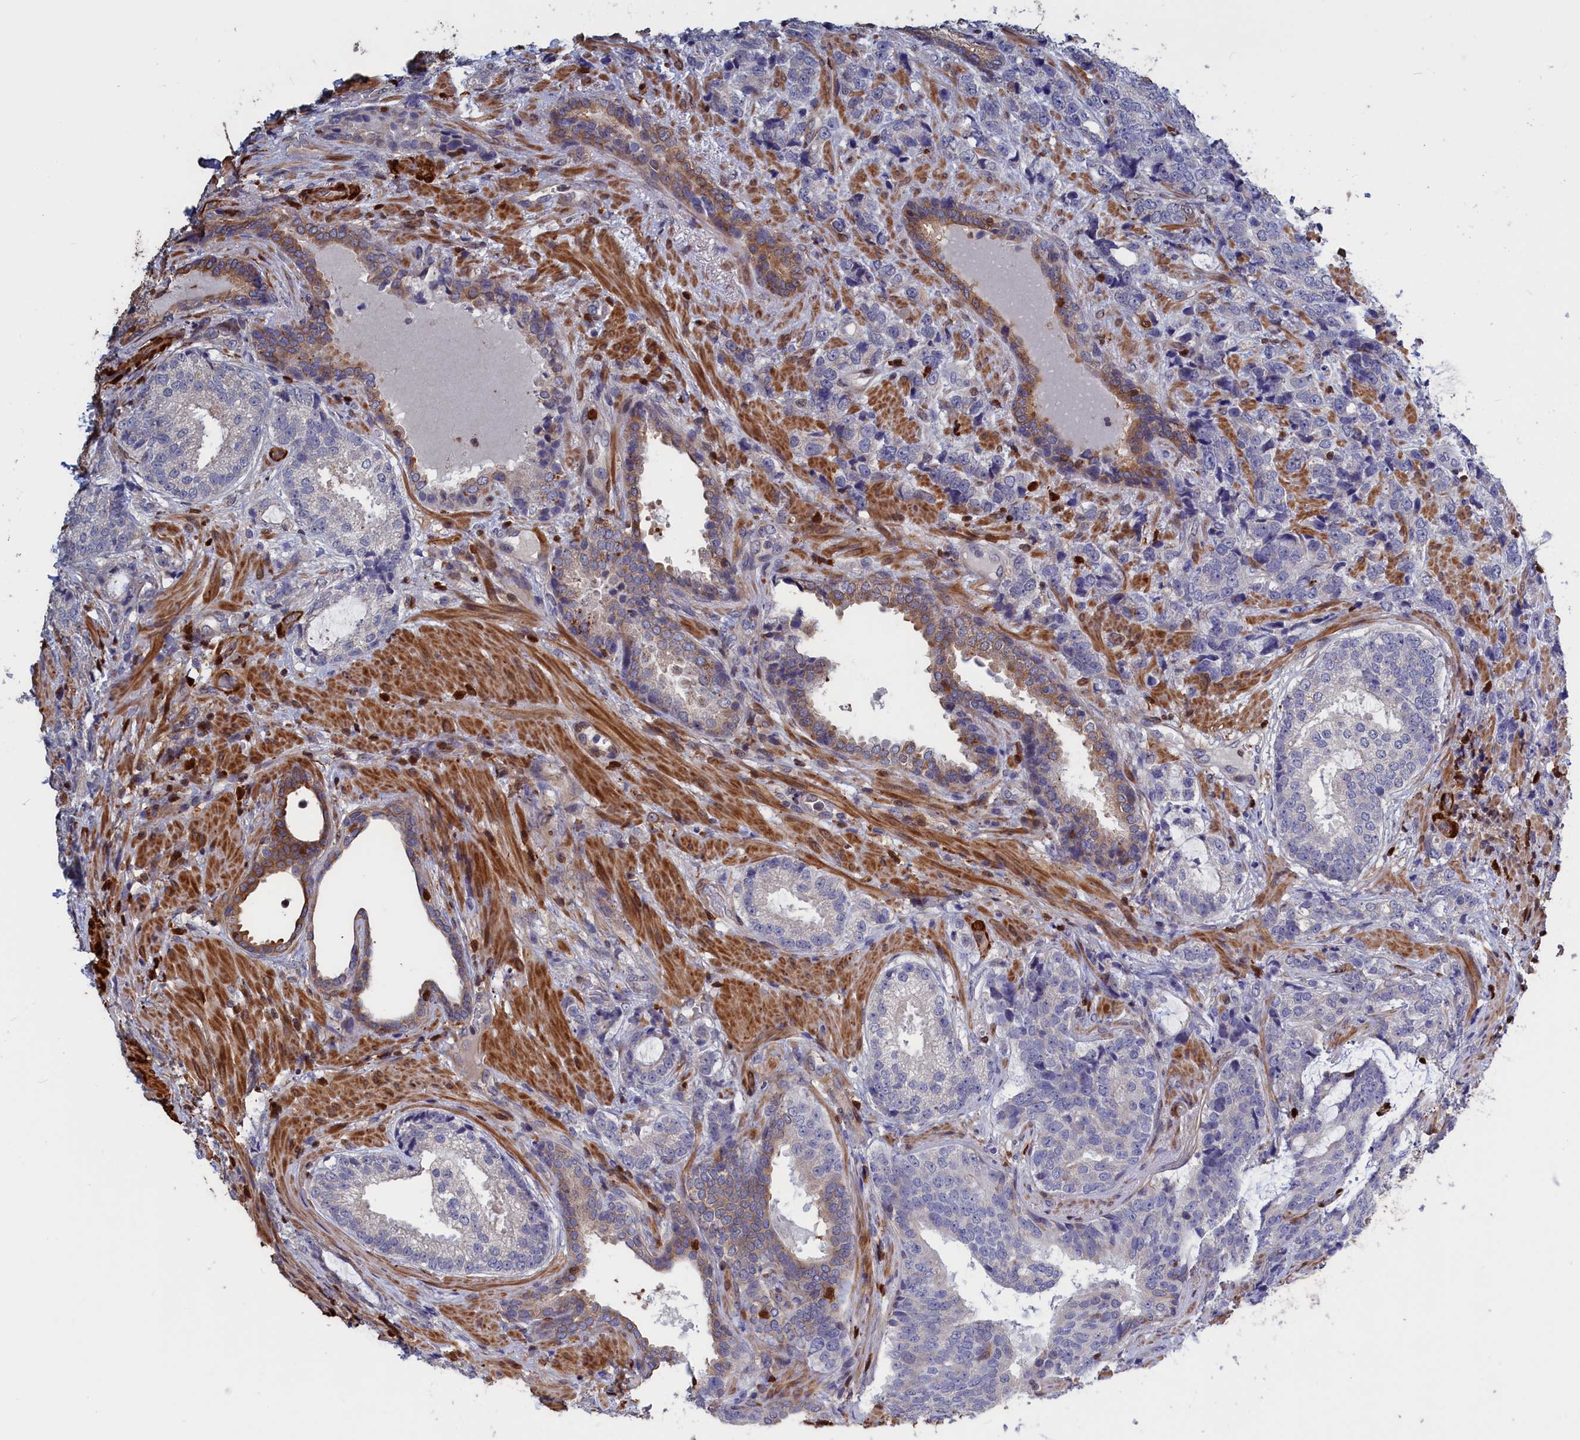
{"staining": {"intensity": "negative", "quantity": "none", "location": "none"}, "tissue": "prostate cancer", "cell_type": "Tumor cells", "image_type": "cancer", "snomed": [{"axis": "morphology", "description": "Adenocarcinoma, High grade"}, {"axis": "topography", "description": "Prostate"}], "caption": "Protein analysis of prostate cancer shows no significant expression in tumor cells.", "gene": "CRIP1", "patient": {"sex": "male", "age": 67}}